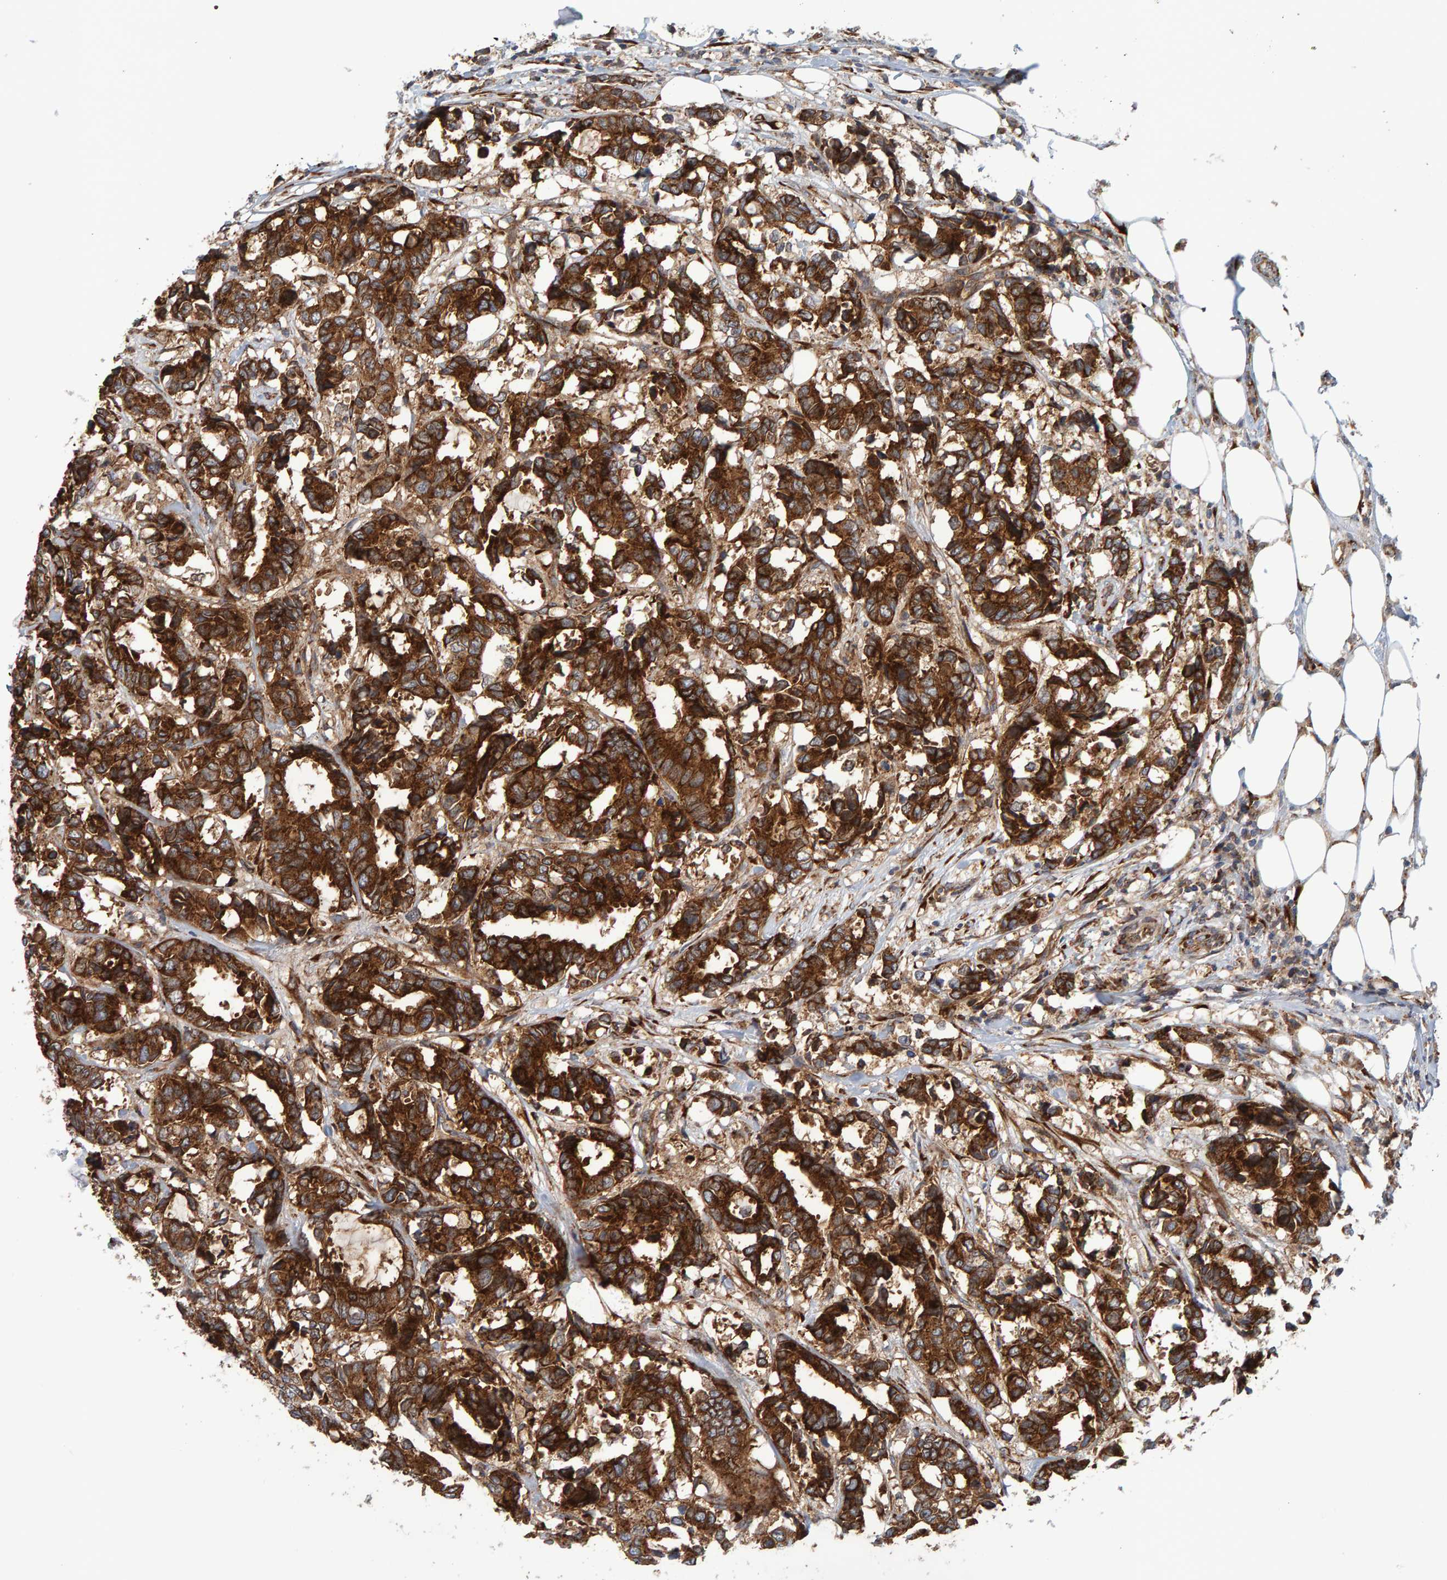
{"staining": {"intensity": "strong", "quantity": ">75%", "location": "cytoplasmic/membranous"}, "tissue": "breast cancer", "cell_type": "Tumor cells", "image_type": "cancer", "snomed": [{"axis": "morphology", "description": "Duct carcinoma"}, {"axis": "topography", "description": "Breast"}], "caption": "Human breast cancer stained with a protein marker reveals strong staining in tumor cells.", "gene": "BAIAP2", "patient": {"sex": "female", "age": 87}}